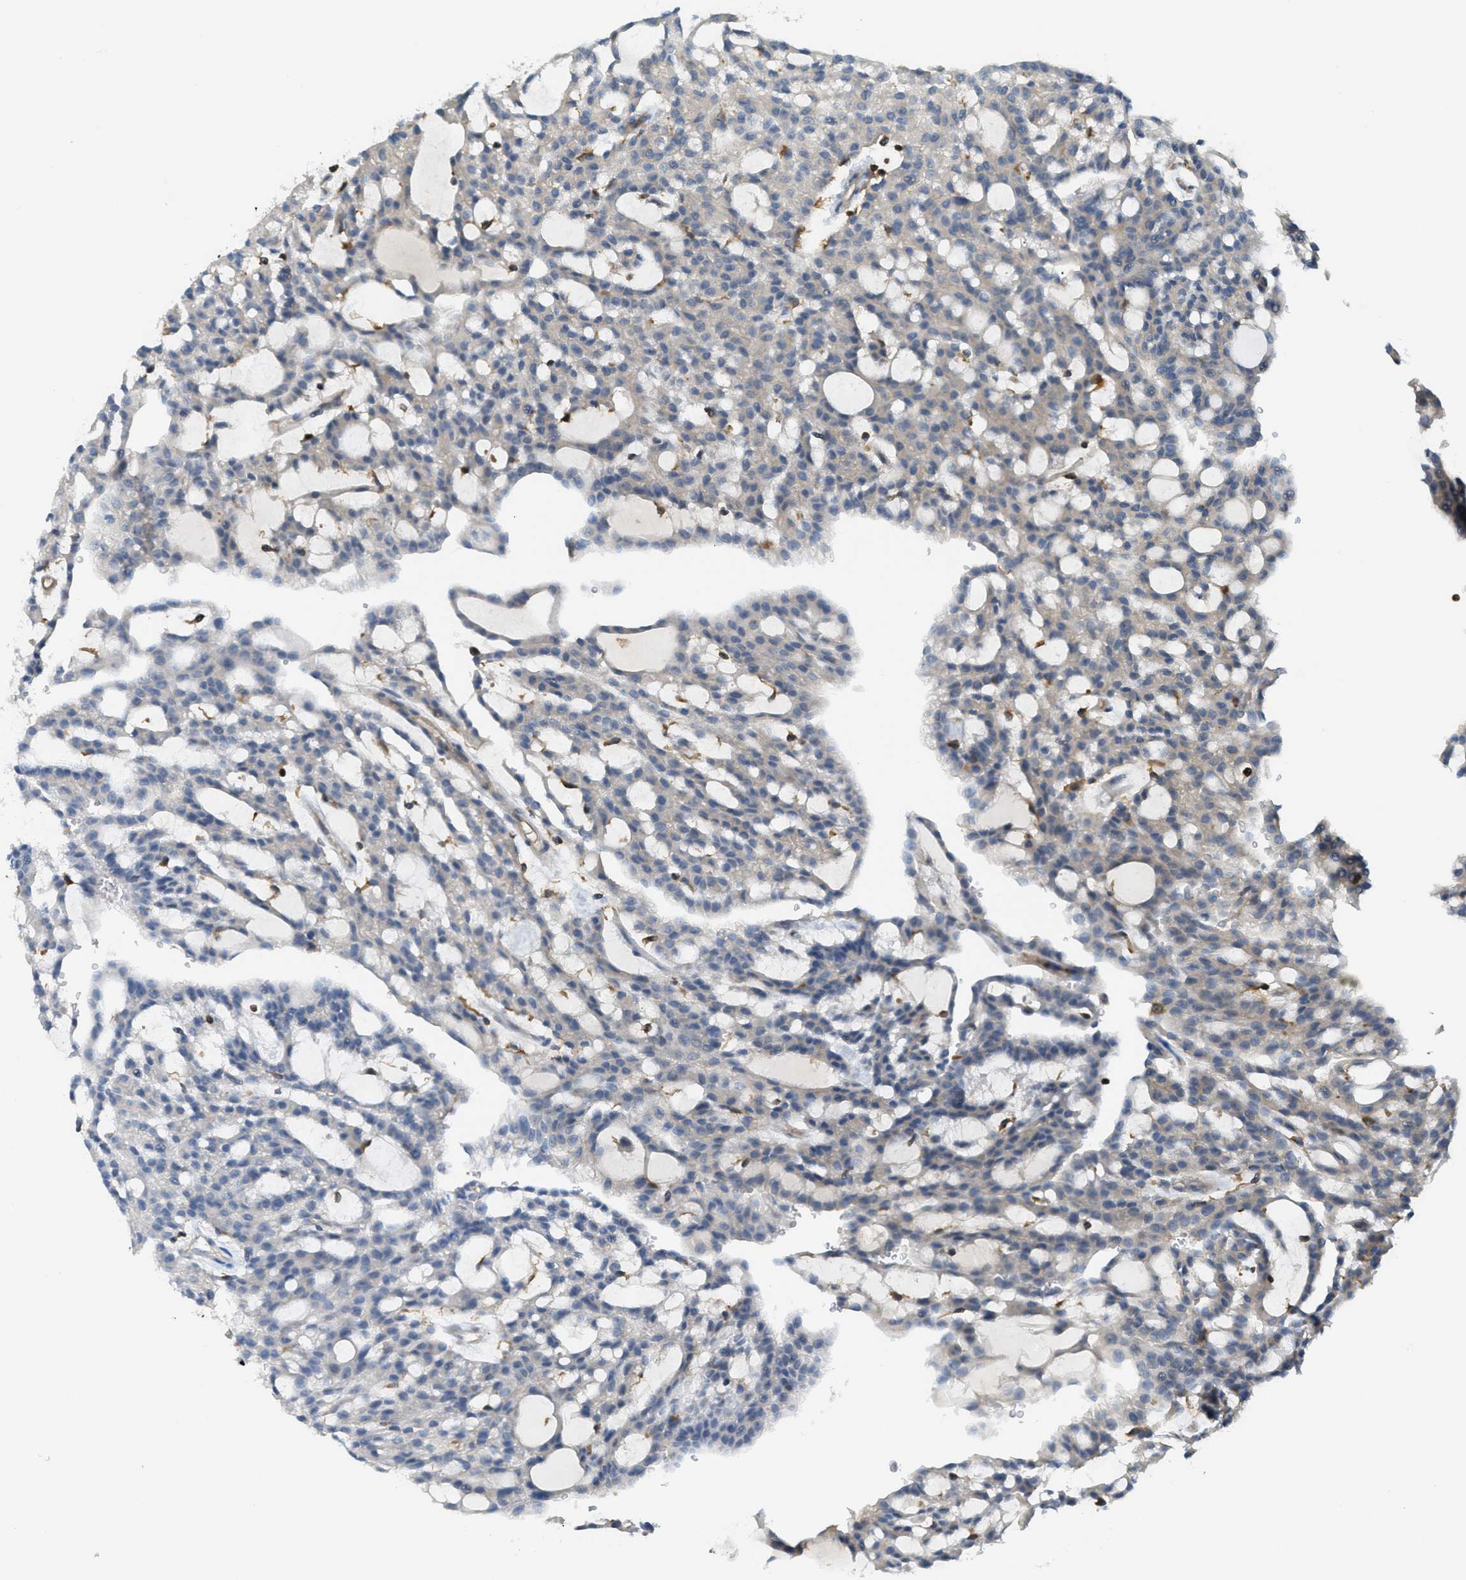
{"staining": {"intensity": "negative", "quantity": "none", "location": "none"}, "tissue": "renal cancer", "cell_type": "Tumor cells", "image_type": "cancer", "snomed": [{"axis": "morphology", "description": "Adenocarcinoma, NOS"}, {"axis": "topography", "description": "Kidney"}], "caption": "A photomicrograph of human renal cancer is negative for staining in tumor cells.", "gene": "GRIK2", "patient": {"sex": "male", "age": 63}}